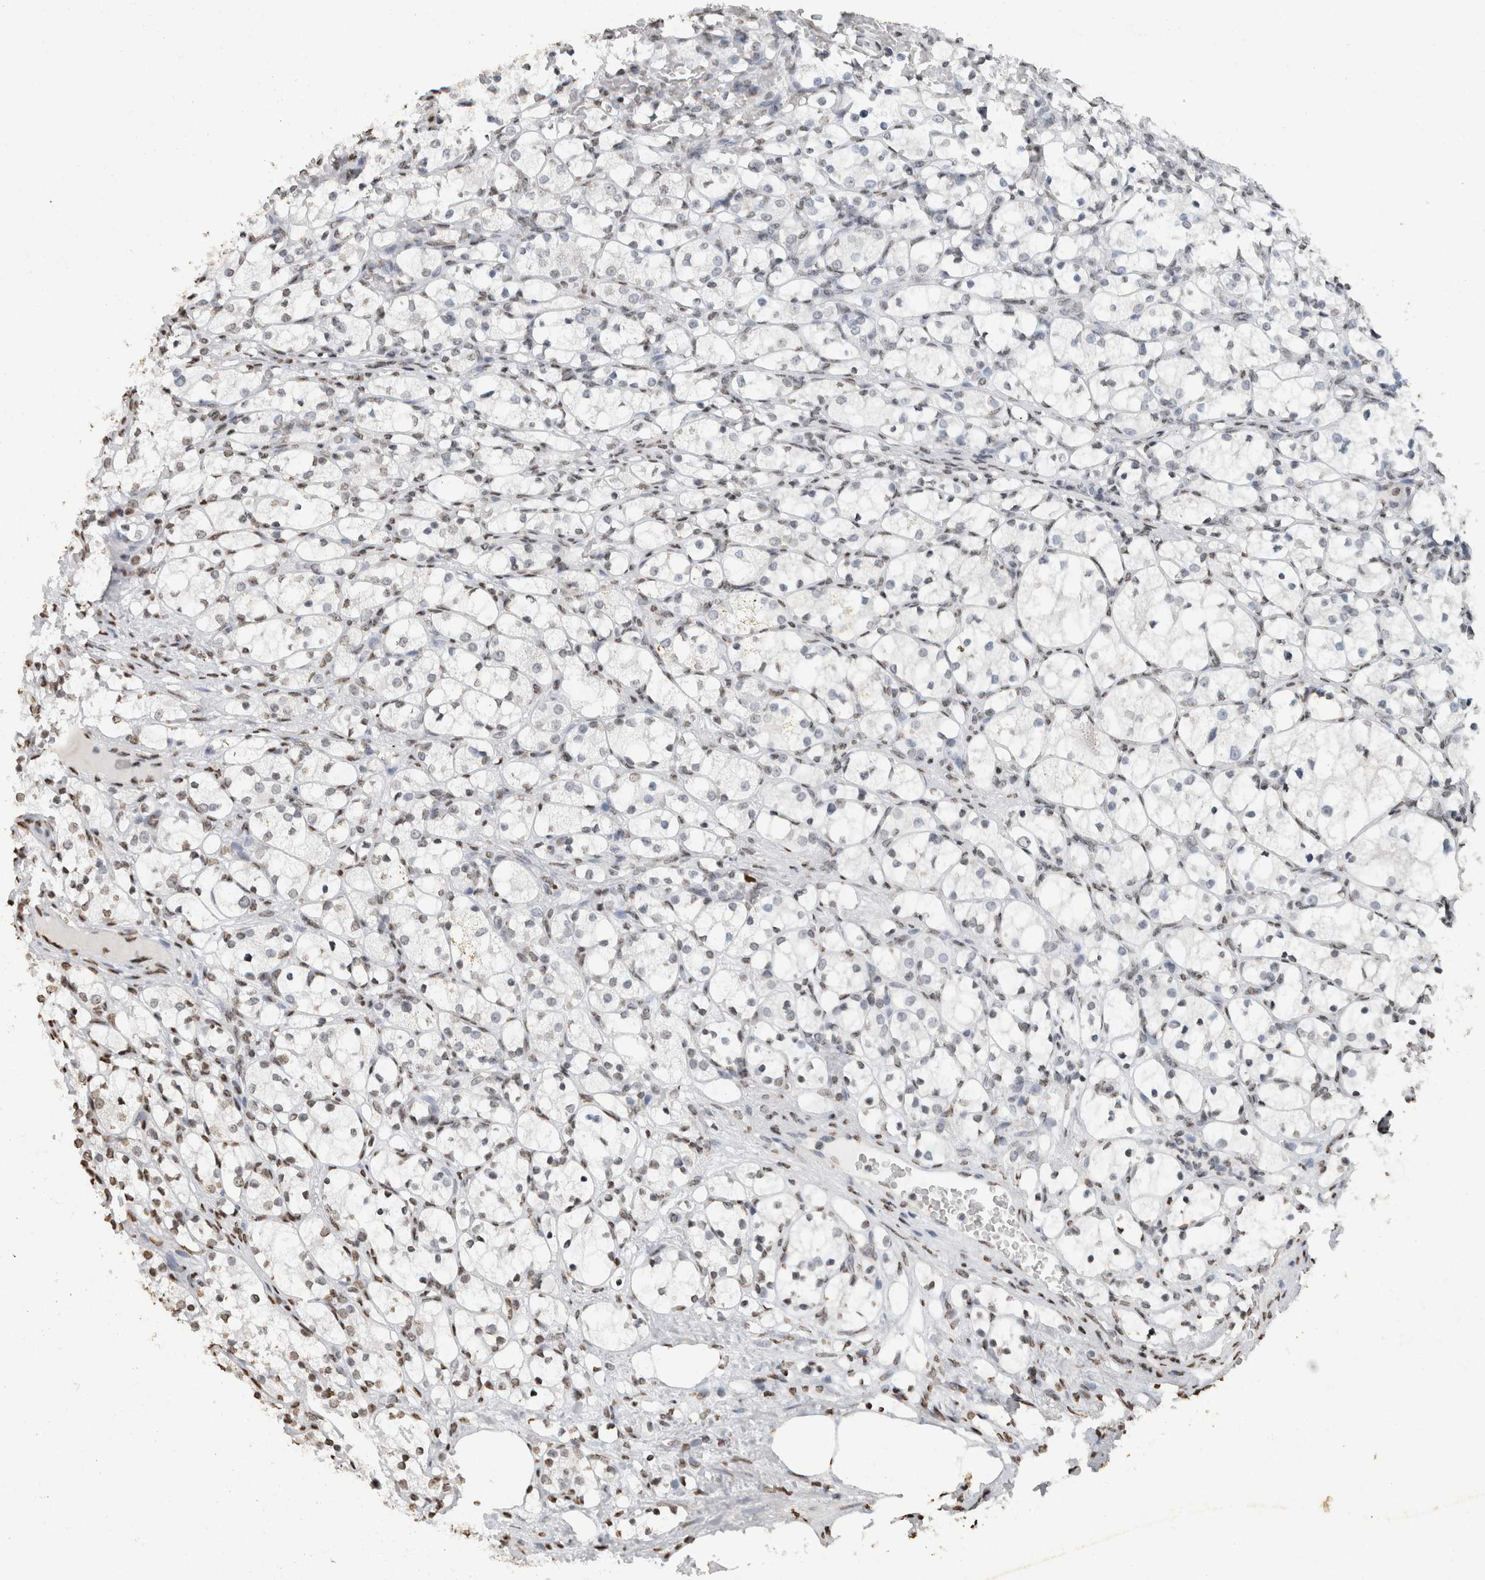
{"staining": {"intensity": "weak", "quantity": "<25%", "location": "nuclear"}, "tissue": "renal cancer", "cell_type": "Tumor cells", "image_type": "cancer", "snomed": [{"axis": "morphology", "description": "Adenocarcinoma, NOS"}, {"axis": "topography", "description": "Kidney"}], "caption": "This micrograph is of renal cancer stained with immunohistochemistry (IHC) to label a protein in brown with the nuclei are counter-stained blue. There is no staining in tumor cells.", "gene": "CNTN1", "patient": {"sex": "female", "age": 69}}